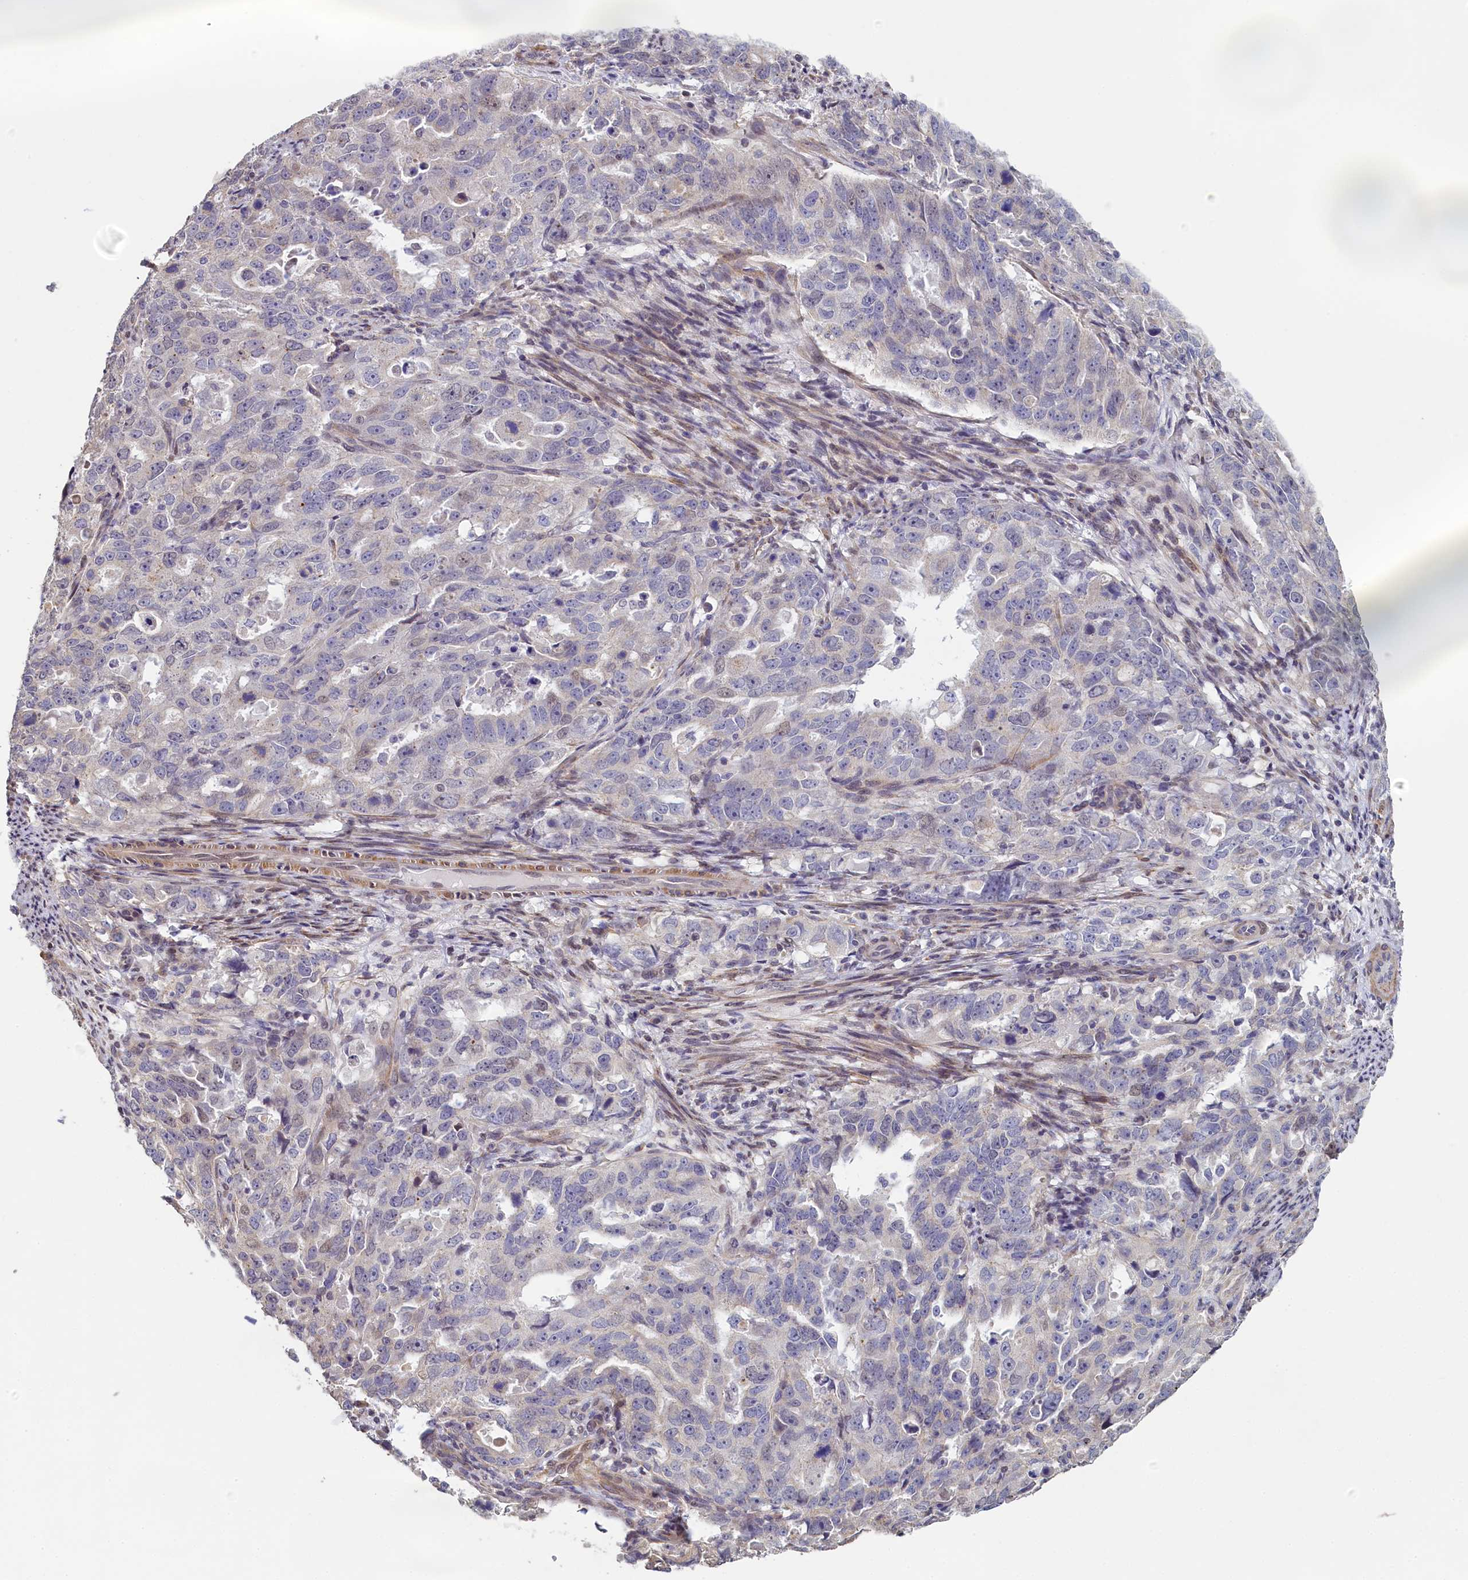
{"staining": {"intensity": "negative", "quantity": "none", "location": "none"}, "tissue": "endometrial cancer", "cell_type": "Tumor cells", "image_type": "cancer", "snomed": [{"axis": "morphology", "description": "Adenocarcinoma, NOS"}, {"axis": "topography", "description": "Endometrium"}], "caption": "This is a photomicrograph of IHC staining of endometrial adenocarcinoma, which shows no expression in tumor cells.", "gene": "DIXDC1", "patient": {"sex": "female", "age": 65}}